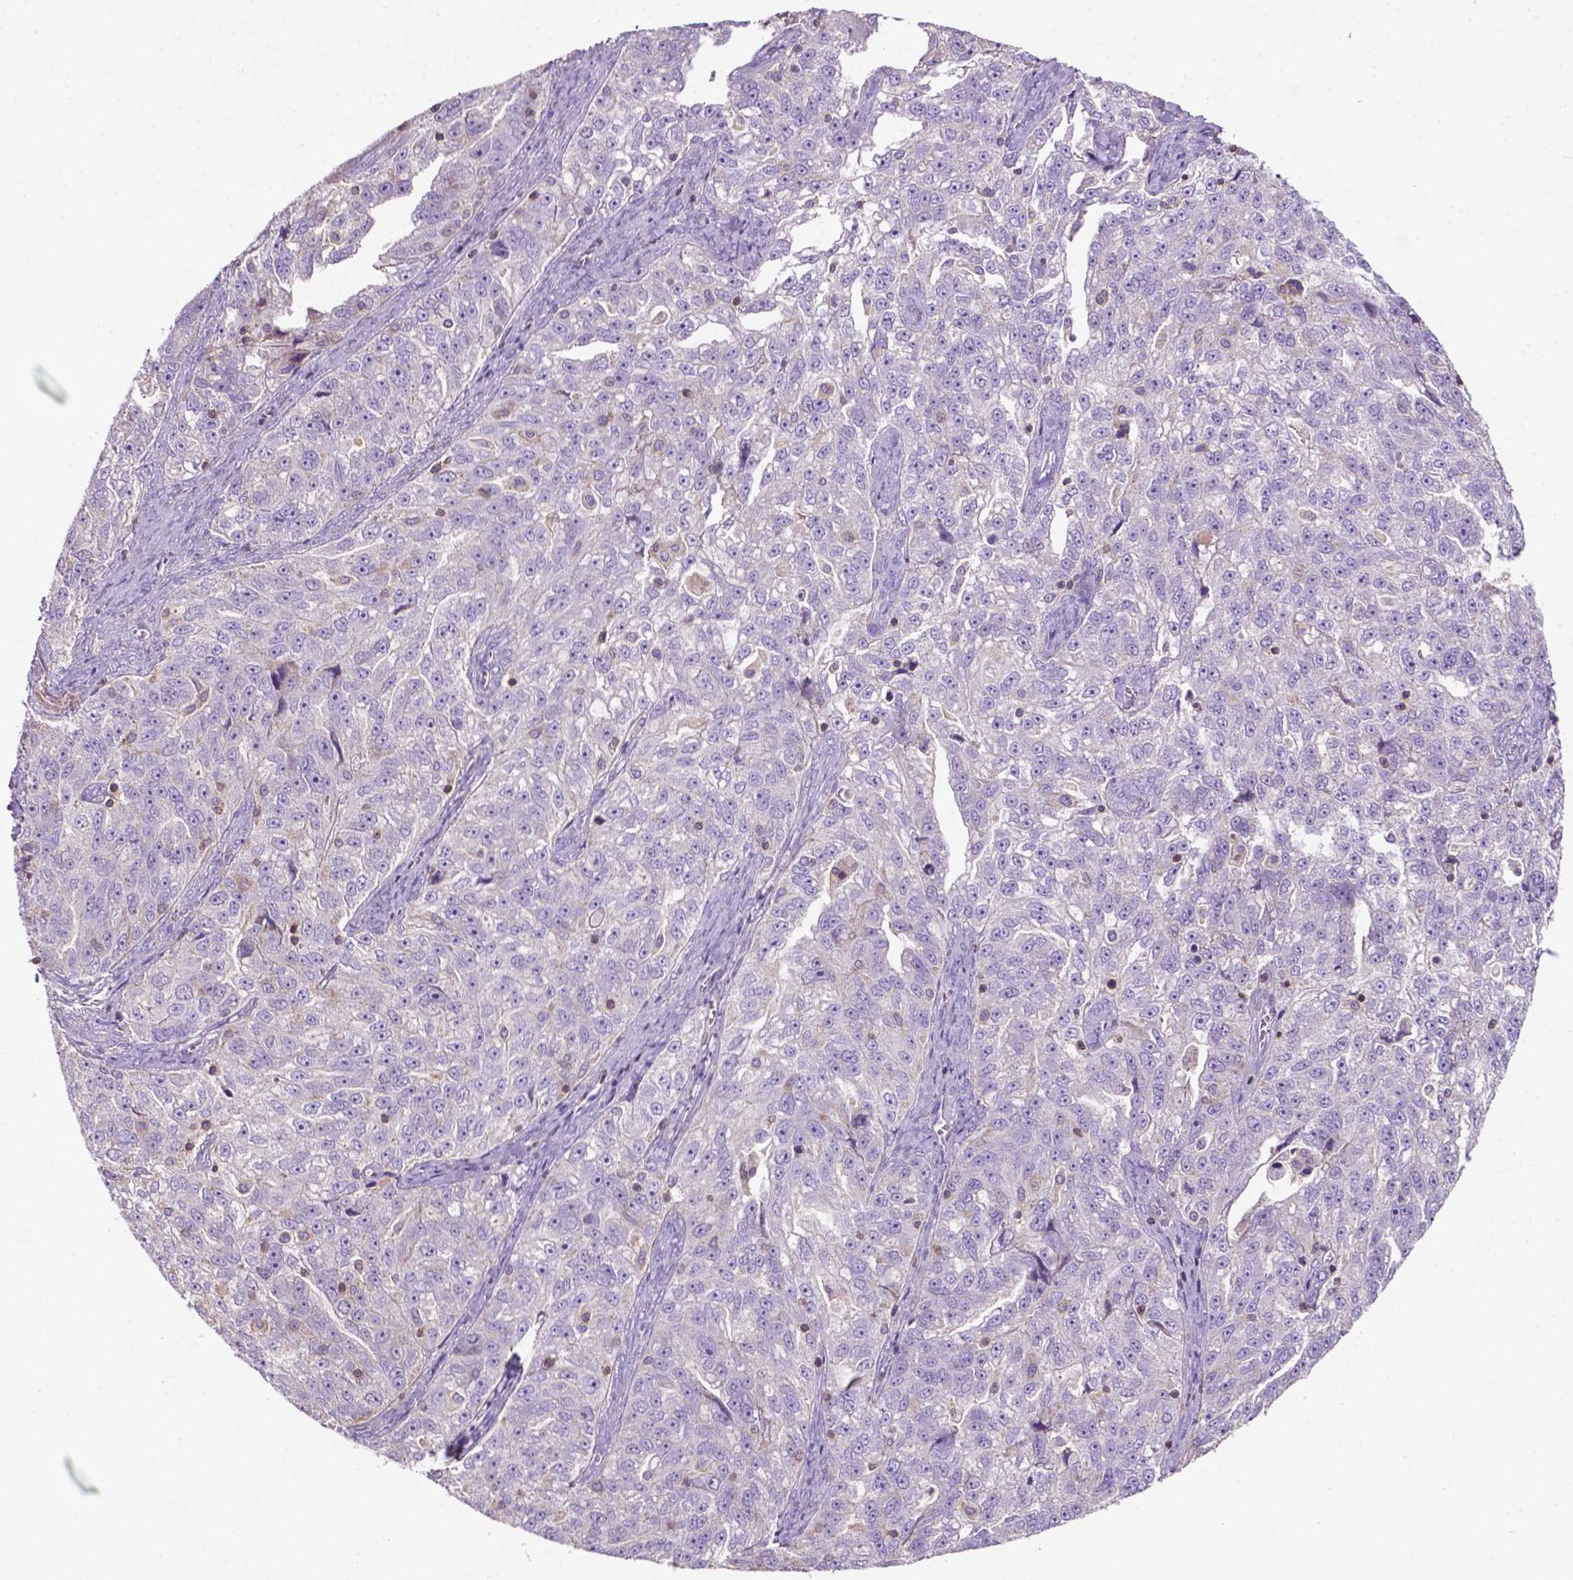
{"staining": {"intensity": "negative", "quantity": "none", "location": "none"}, "tissue": "ovarian cancer", "cell_type": "Tumor cells", "image_type": "cancer", "snomed": [{"axis": "morphology", "description": "Cystadenocarcinoma, serous, NOS"}, {"axis": "topography", "description": "Ovary"}], "caption": "A photomicrograph of human ovarian cancer (serous cystadenocarcinoma) is negative for staining in tumor cells.", "gene": "BMP4", "patient": {"sex": "female", "age": 51}}